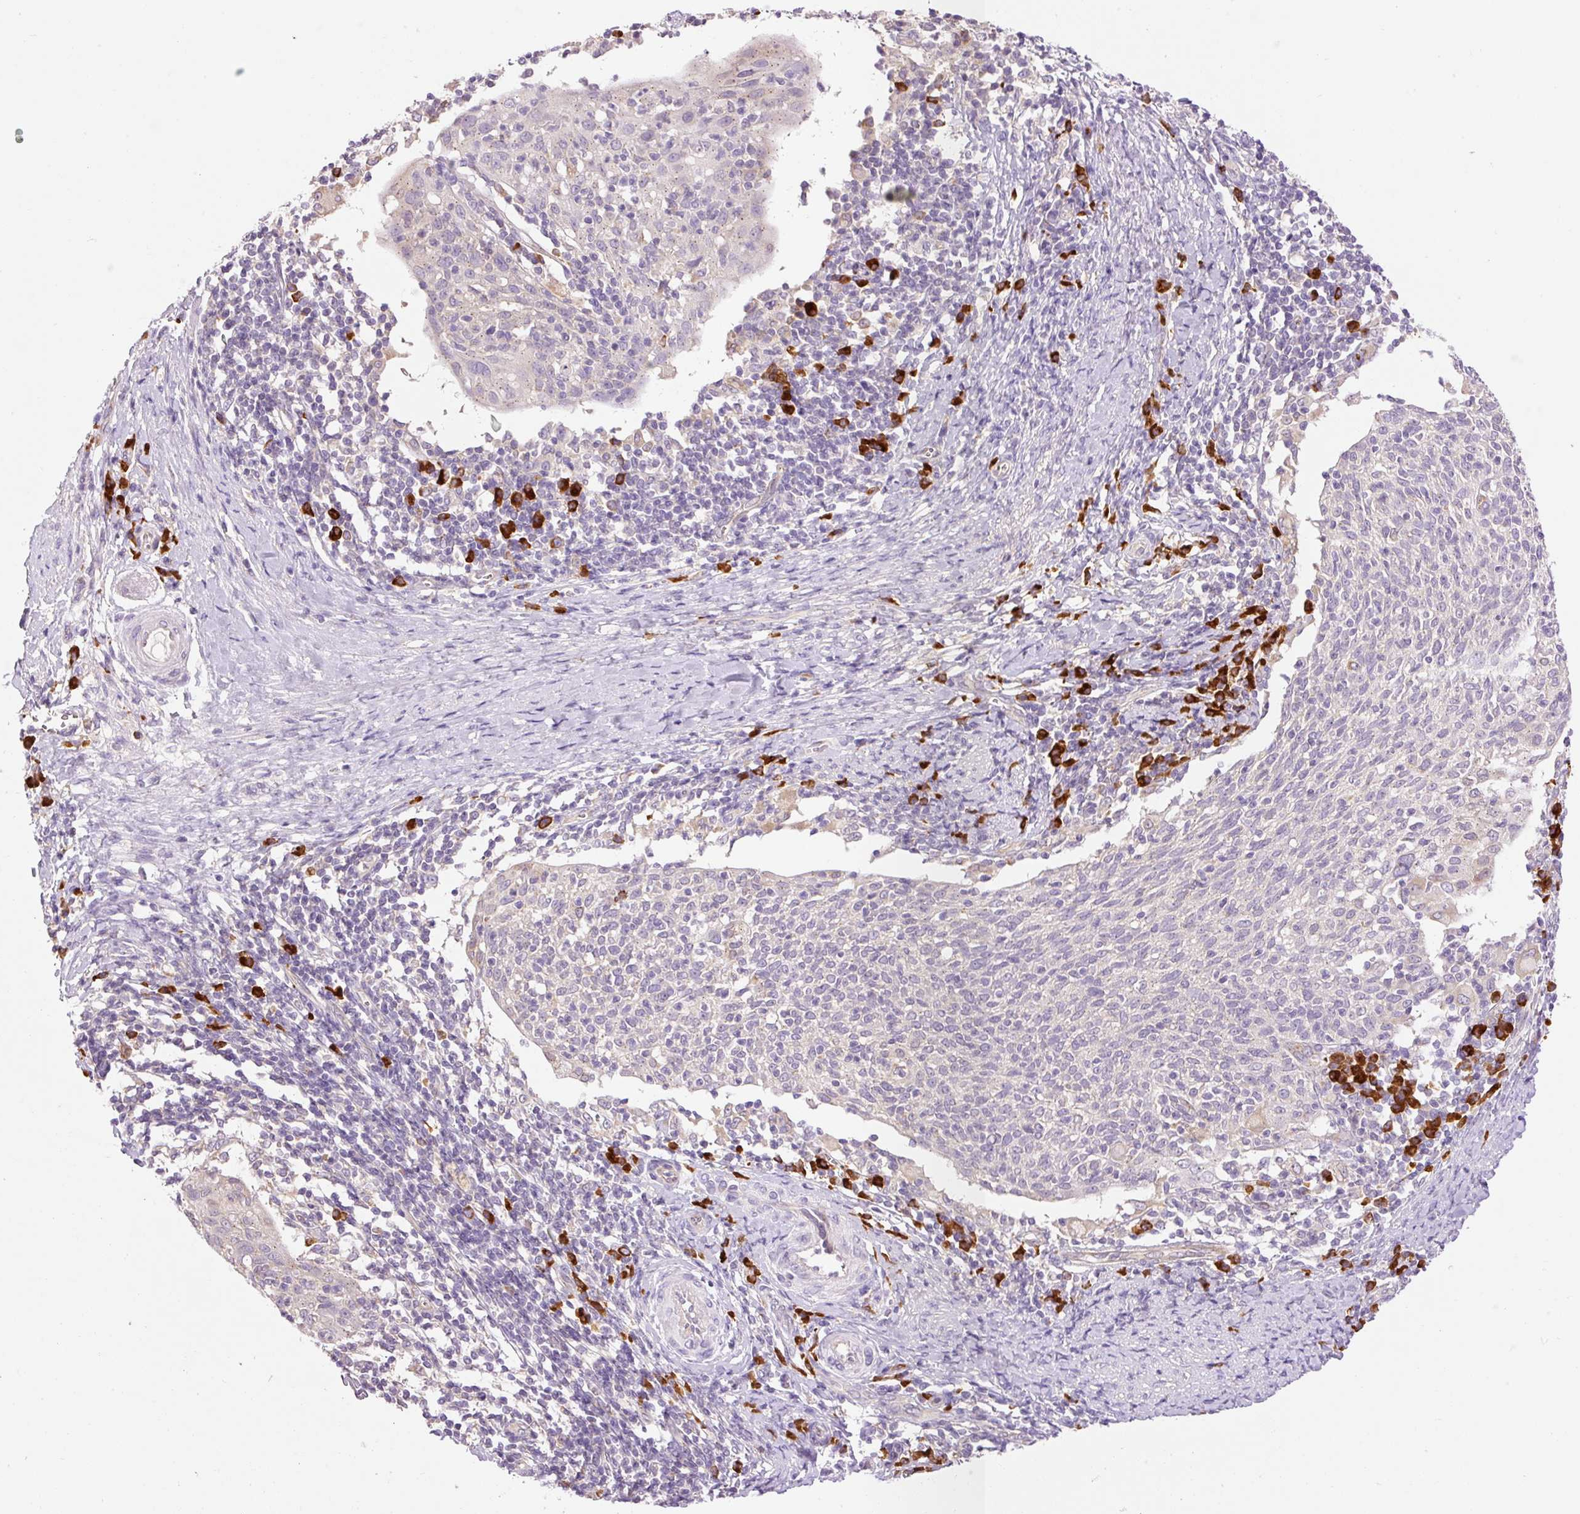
{"staining": {"intensity": "negative", "quantity": "none", "location": "none"}, "tissue": "cervical cancer", "cell_type": "Tumor cells", "image_type": "cancer", "snomed": [{"axis": "morphology", "description": "Squamous cell carcinoma, NOS"}, {"axis": "topography", "description": "Cervix"}], "caption": "Tumor cells are negative for protein expression in human squamous cell carcinoma (cervical).", "gene": "PNPLA5", "patient": {"sex": "female", "age": 52}}